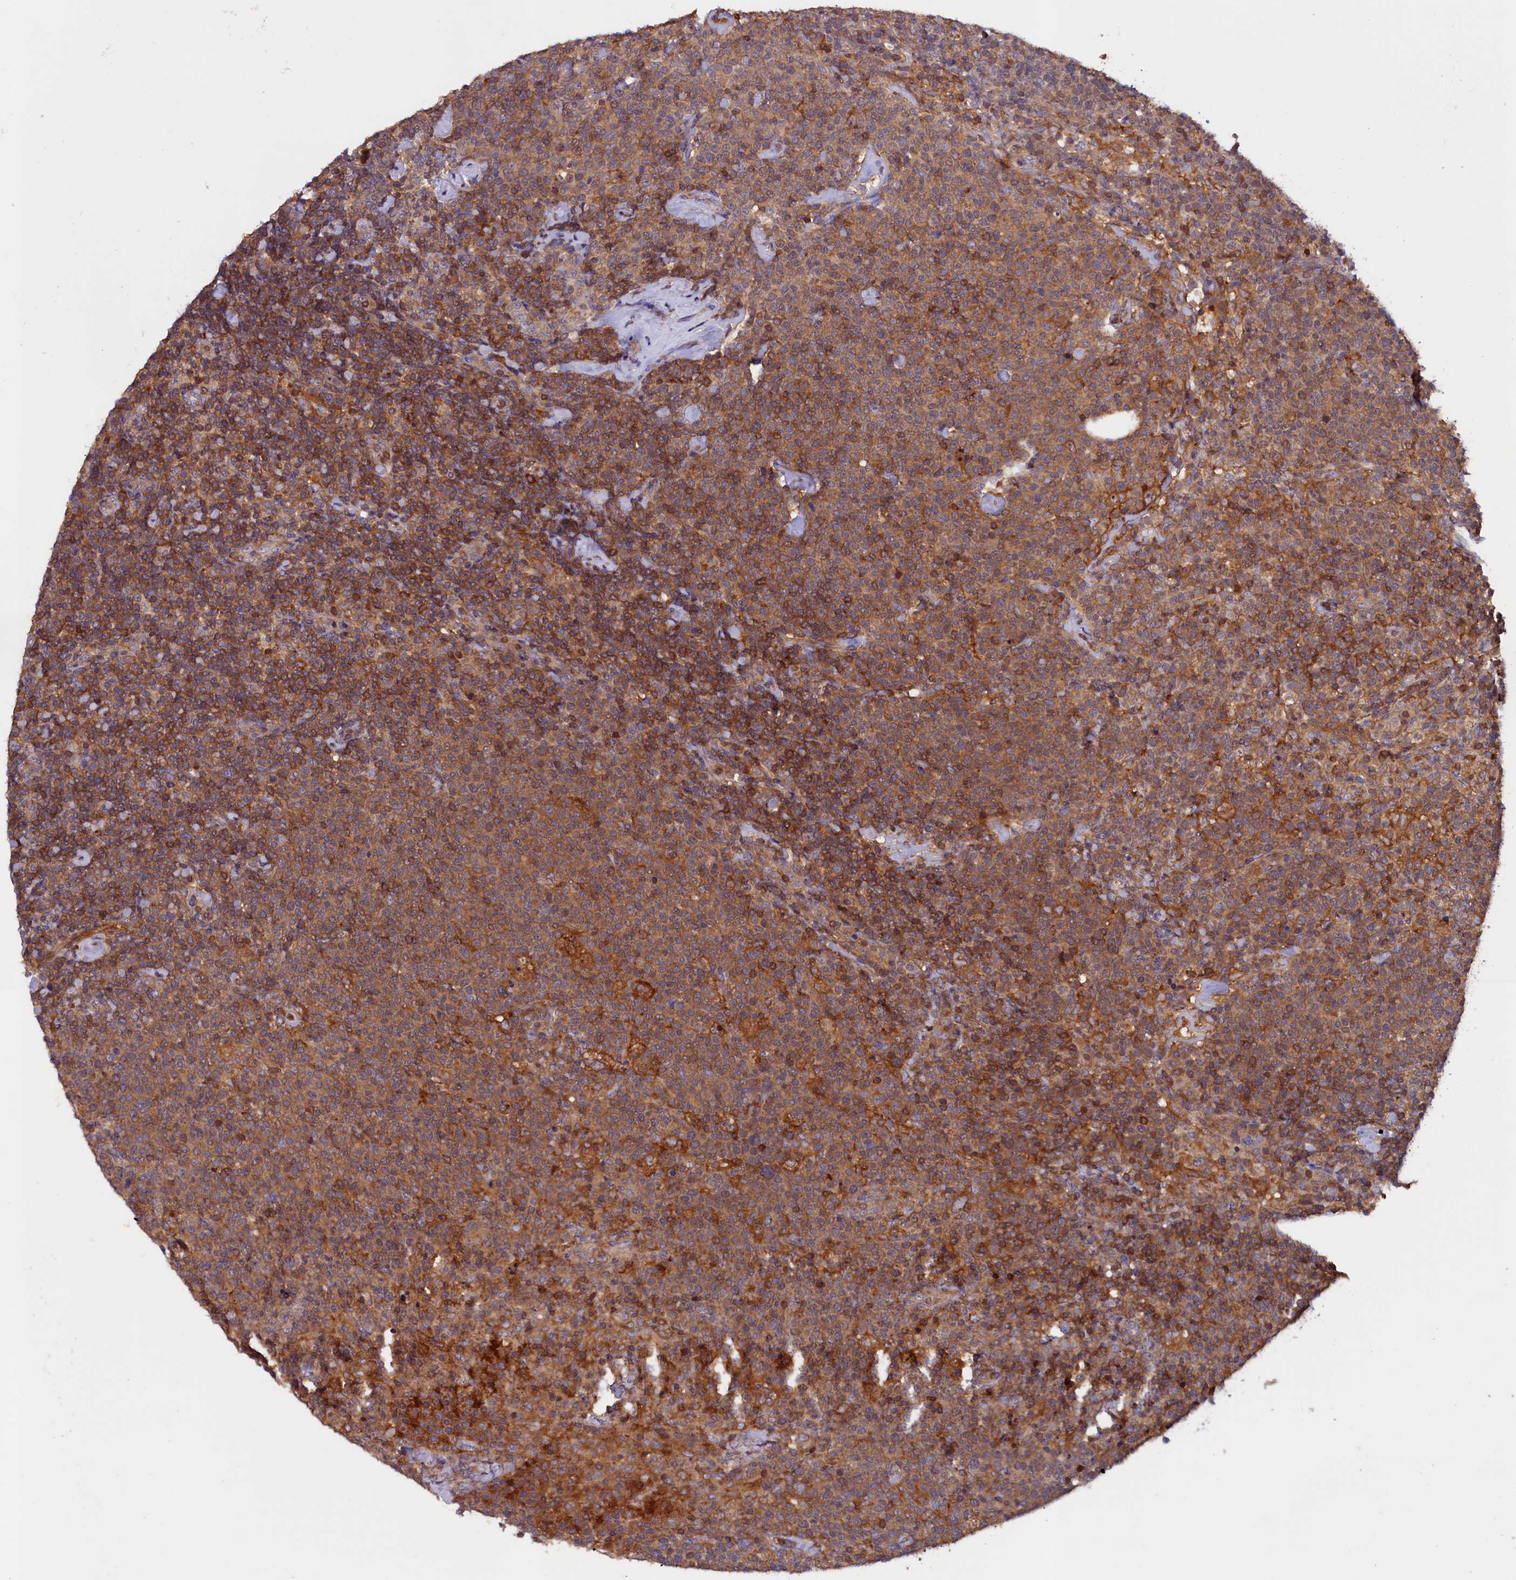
{"staining": {"intensity": "moderate", "quantity": ">75%", "location": "cytoplasmic/membranous"}, "tissue": "lymphoma", "cell_type": "Tumor cells", "image_type": "cancer", "snomed": [{"axis": "morphology", "description": "Malignant lymphoma, non-Hodgkin's type, High grade"}, {"axis": "topography", "description": "Lymph node"}], "caption": "Lymphoma stained with a protein marker reveals moderate staining in tumor cells.", "gene": "DUOXA1", "patient": {"sex": "male", "age": 61}}